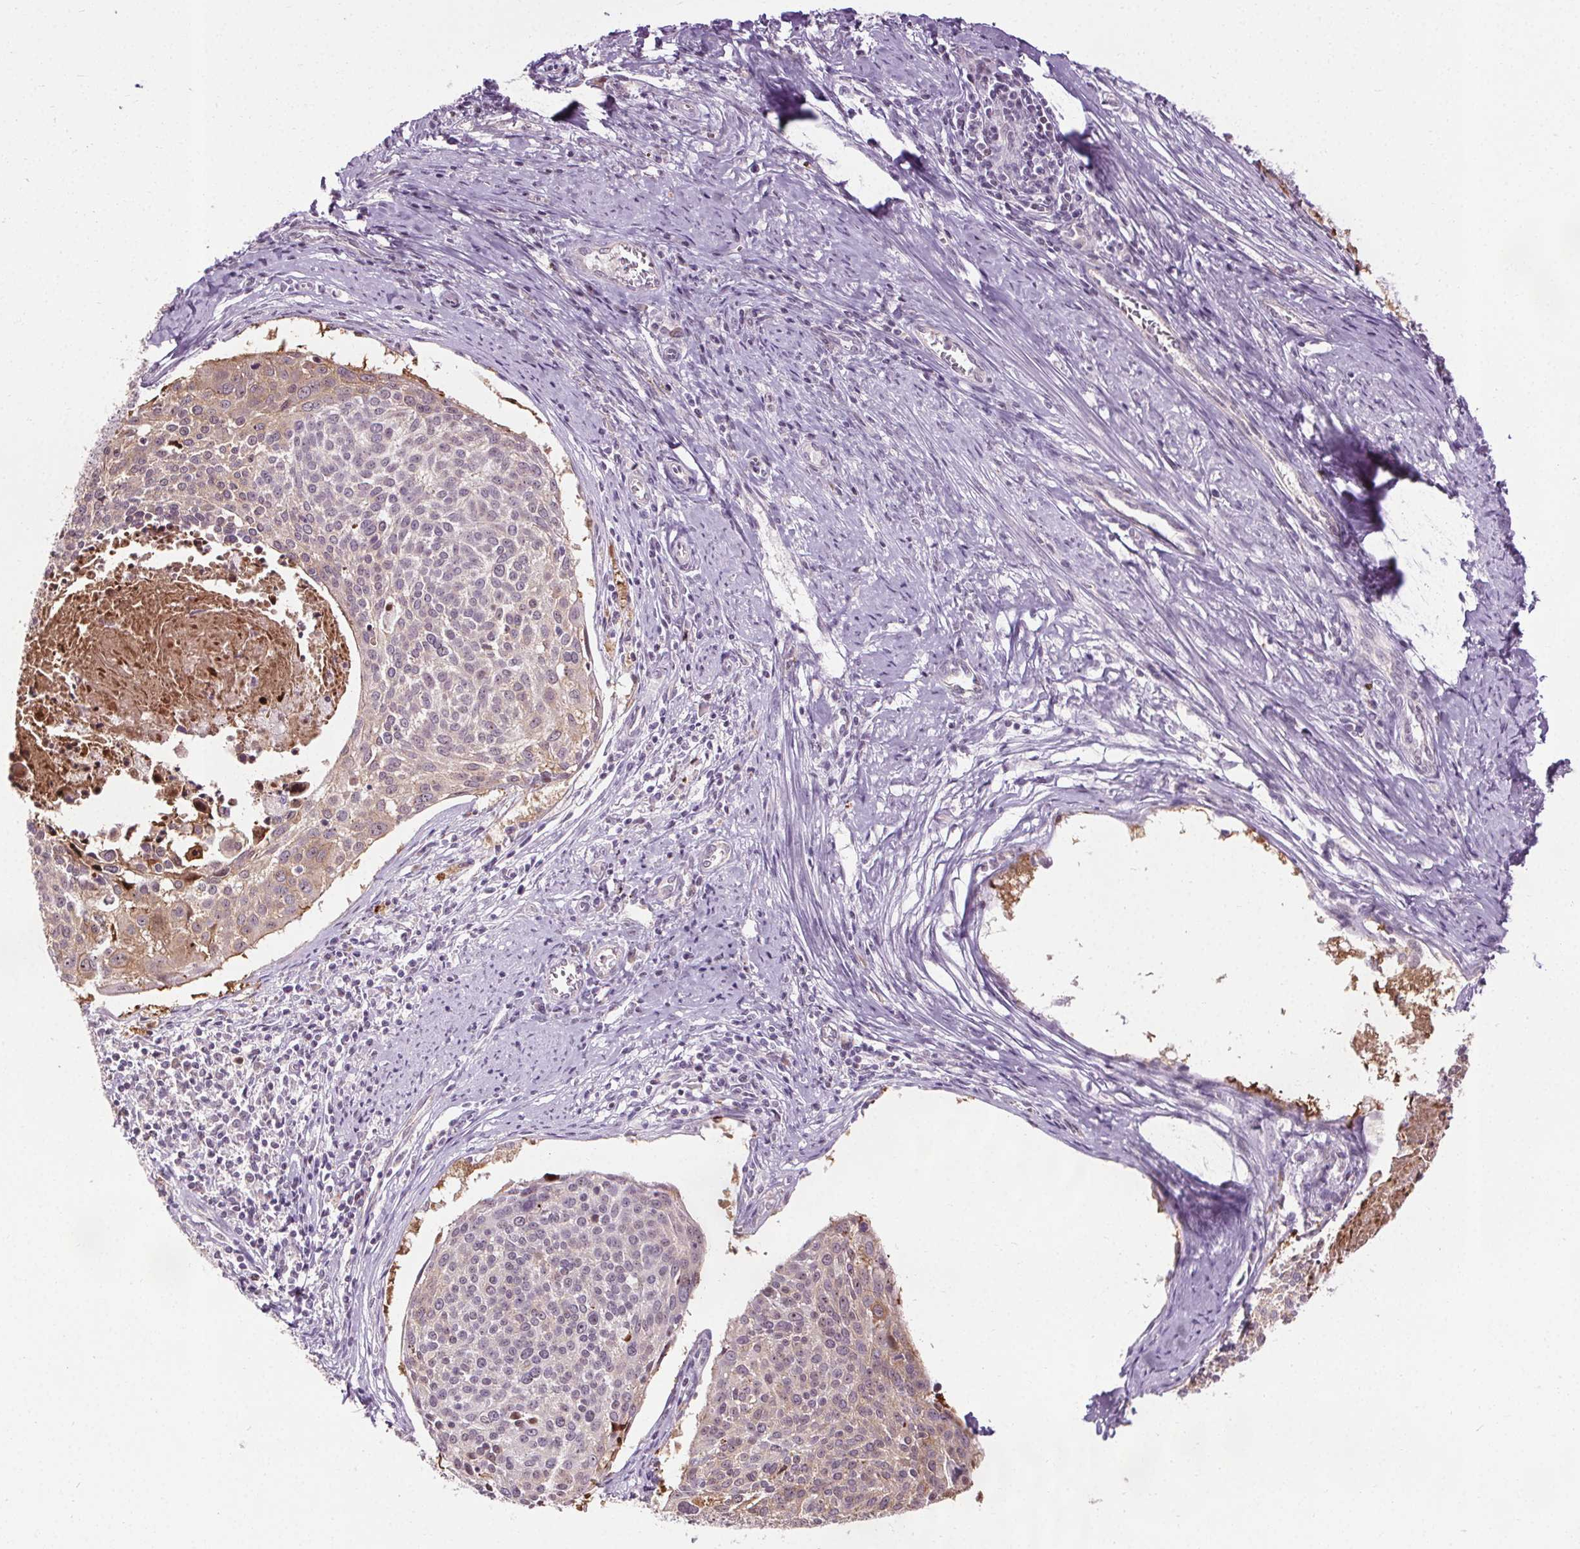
{"staining": {"intensity": "weak", "quantity": "<25%", "location": "cytoplasmic/membranous"}, "tissue": "cervical cancer", "cell_type": "Tumor cells", "image_type": "cancer", "snomed": [{"axis": "morphology", "description": "Squamous cell carcinoma, NOS"}, {"axis": "topography", "description": "Cervix"}], "caption": "Immunohistochemical staining of human cervical squamous cell carcinoma exhibits no significant staining in tumor cells.", "gene": "CEBPA", "patient": {"sex": "female", "age": 39}}